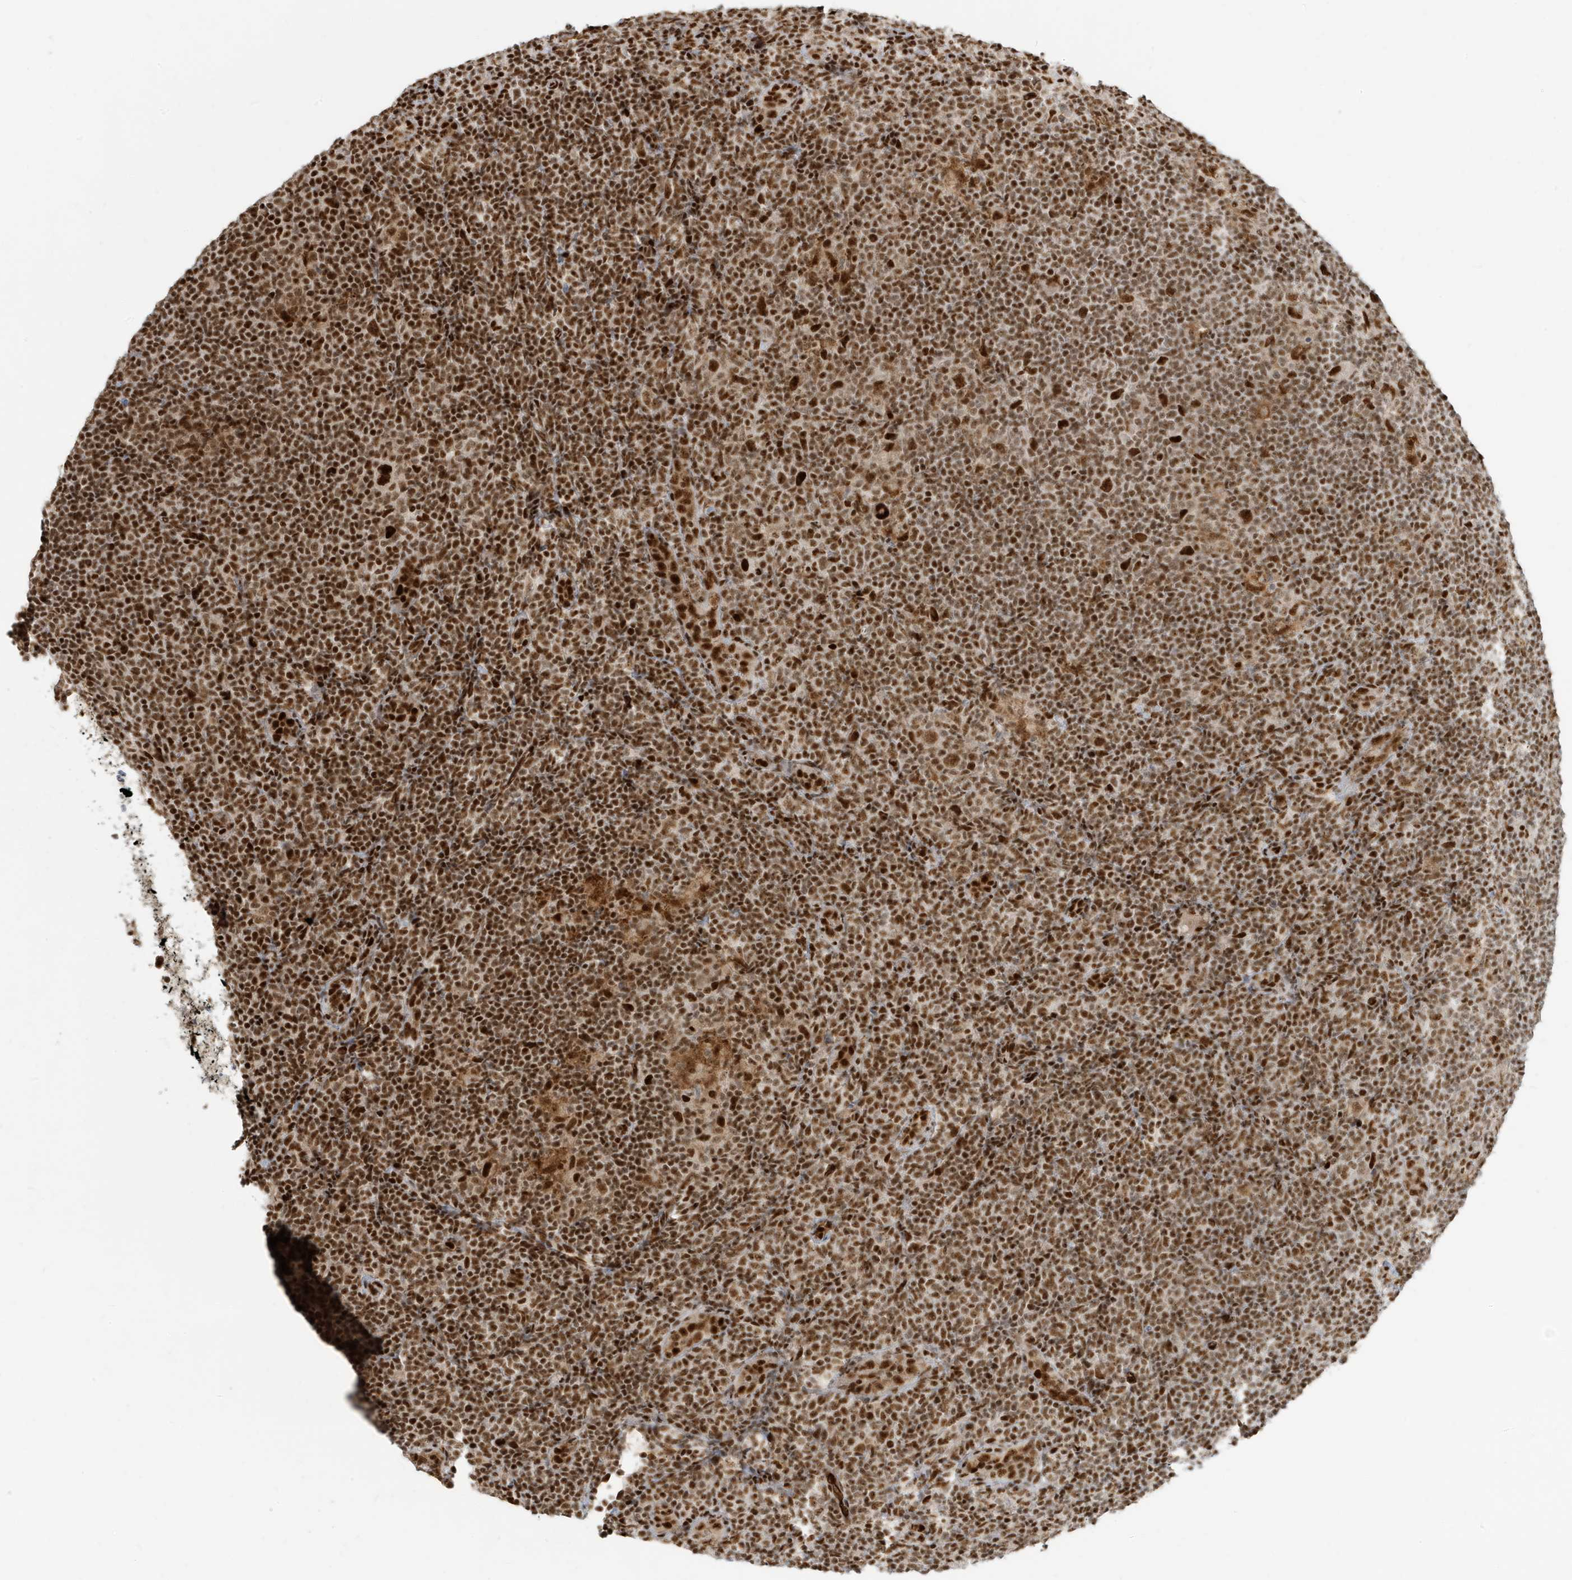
{"staining": {"intensity": "strong", "quantity": ">75%", "location": "nuclear"}, "tissue": "lymphoma", "cell_type": "Tumor cells", "image_type": "cancer", "snomed": [{"axis": "morphology", "description": "Hodgkin's disease, NOS"}, {"axis": "topography", "description": "Lymph node"}], "caption": "Human Hodgkin's disease stained for a protein (brown) displays strong nuclear positive positivity in approximately >75% of tumor cells.", "gene": "CKS2", "patient": {"sex": "female", "age": 57}}